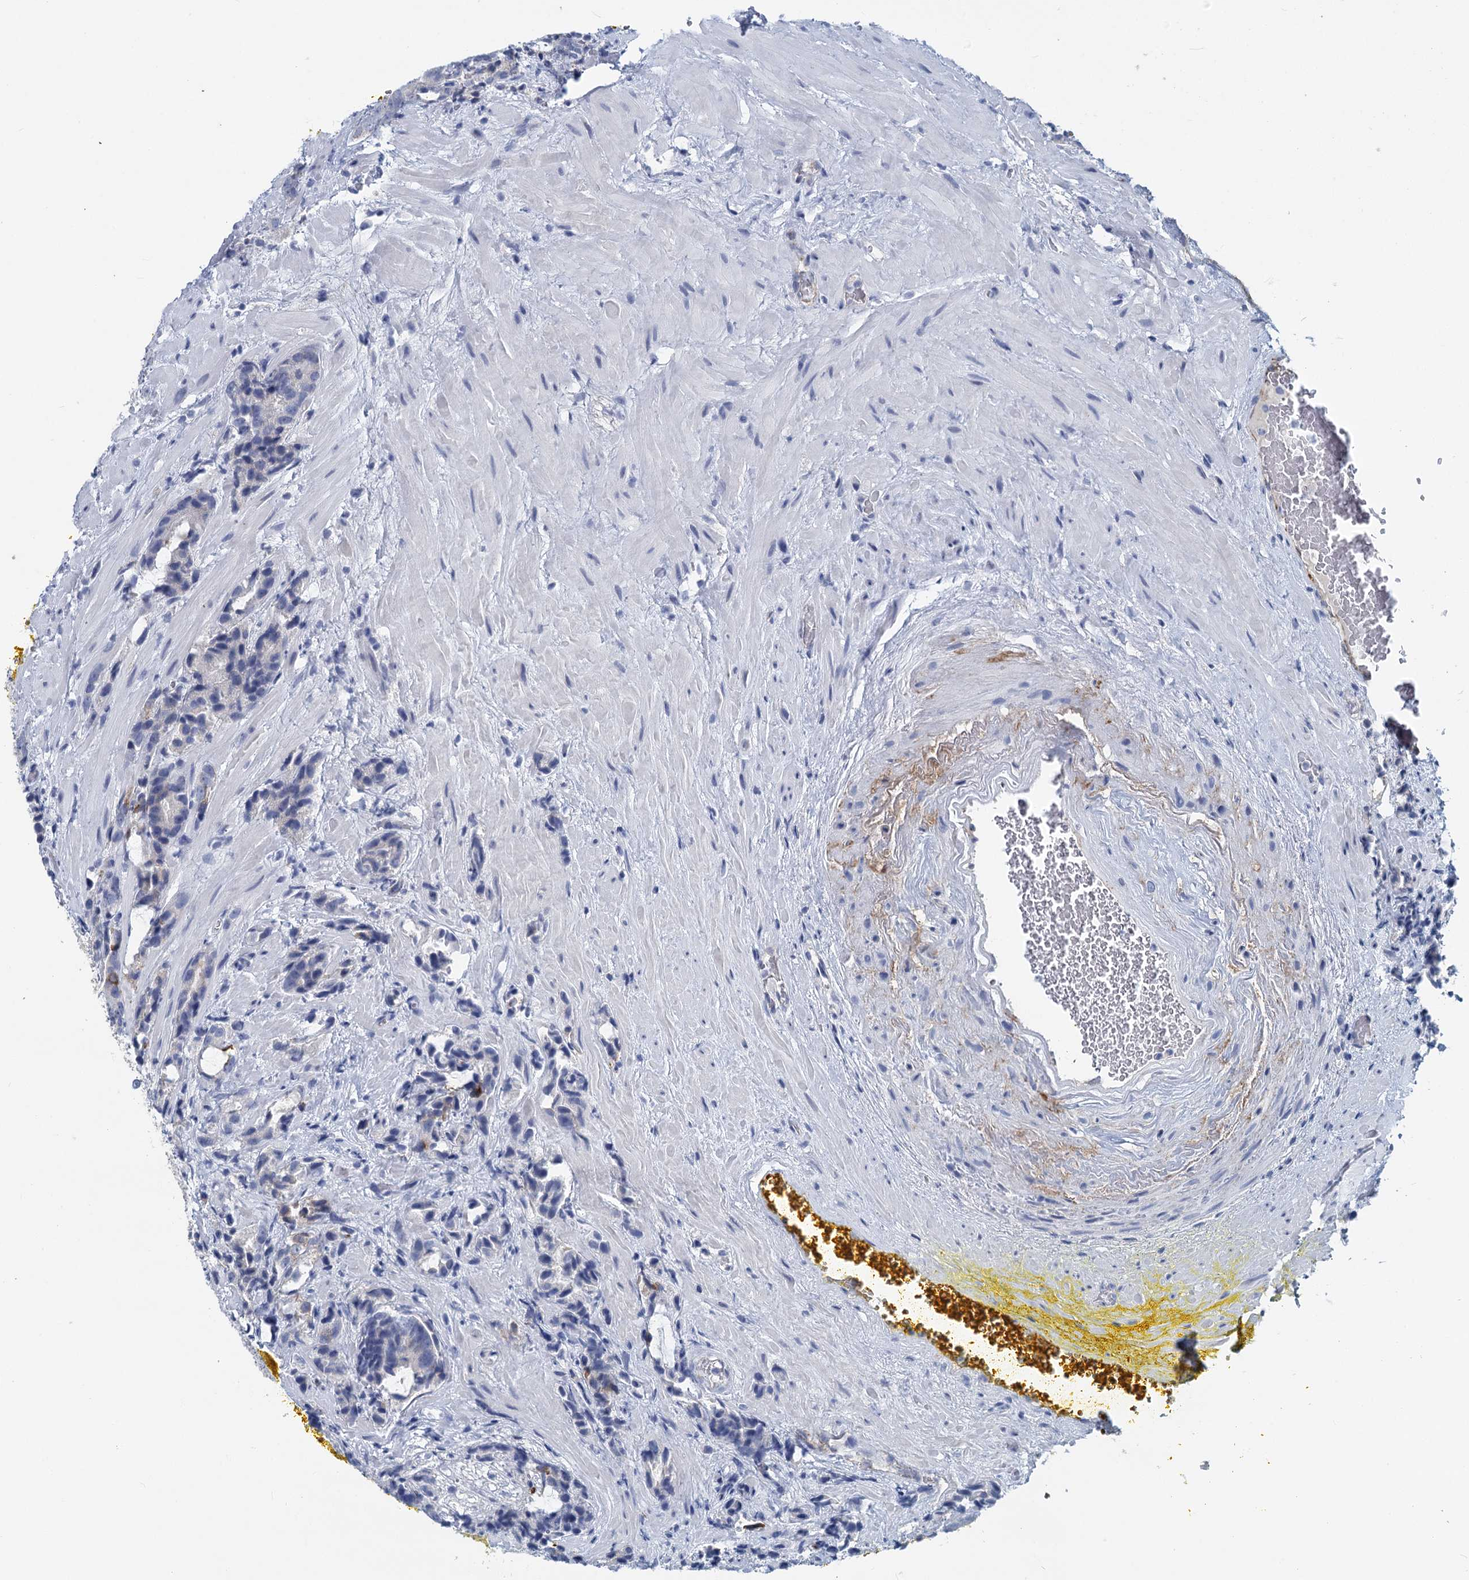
{"staining": {"intensity": "negative", "quantity": "none", "location": "none"}, "tissue": "prostate cancer", "cell_type": "Tumor cells", "image_type": "cancer", "snomed": [{"axis": "morphology", "description": "Adenocarcinoma, High grade"}, {"axis": "topography", "description": "Prostate and seminal vesicle, NOS"}], "caption": "The immunohistochemistry (IHC) photomicrograph has no significant expression in tumor cells of prostate high-grade adenocarcinoma tissue.", "gene": "INSC", "patient": {"sex": "male", "age": 67}}